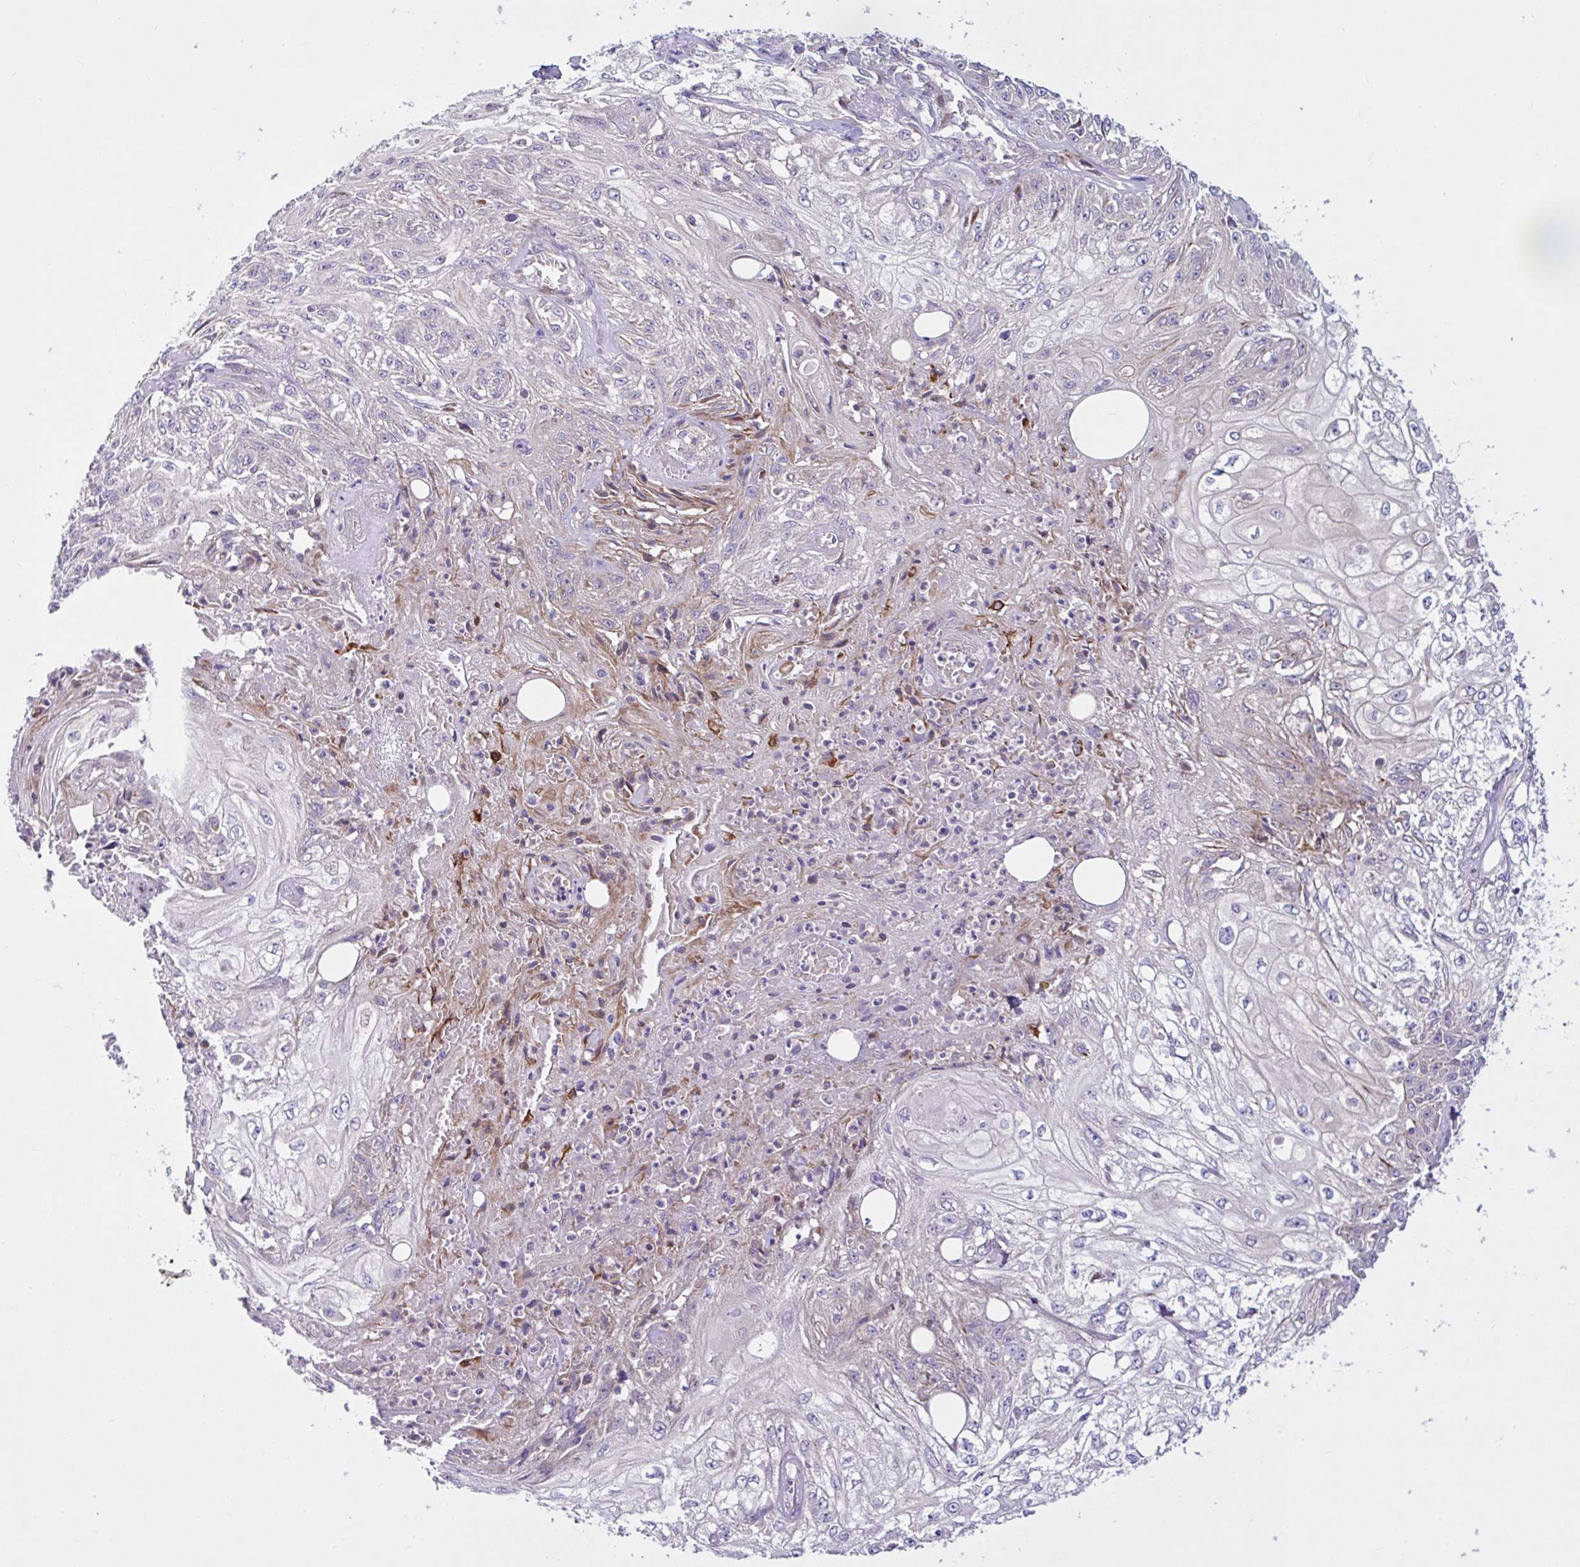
{"staining": {"intensity": "negative", "quantity": "none", "location": "none"}, "tissue": "skin cancer", "cell_type": "Tumor cells", "image_type": "cancer", "snomed": [{"axis": "morphology", "description": "Squamous cell carcinoma, NOS"}, {"axis": "morphology", "description": "Squamous cell carcinoma, metastatic, NOS"}, {"axis": "topography", "description": "Skin"}, {"axis": "topography", "description": "Lymph node"}], "caption": "Immunohistochemistry (IHC) of human metastatic squamous cell carcinoma (skin) reveals no positivity in tumor cells. (DAB (3,3'-diaminobenzidine) immunohistochemistry (IHC) with hematoxylin counter stain).", "gene": "NTPCR", "patient": {"sex": "male", "age": 75}}